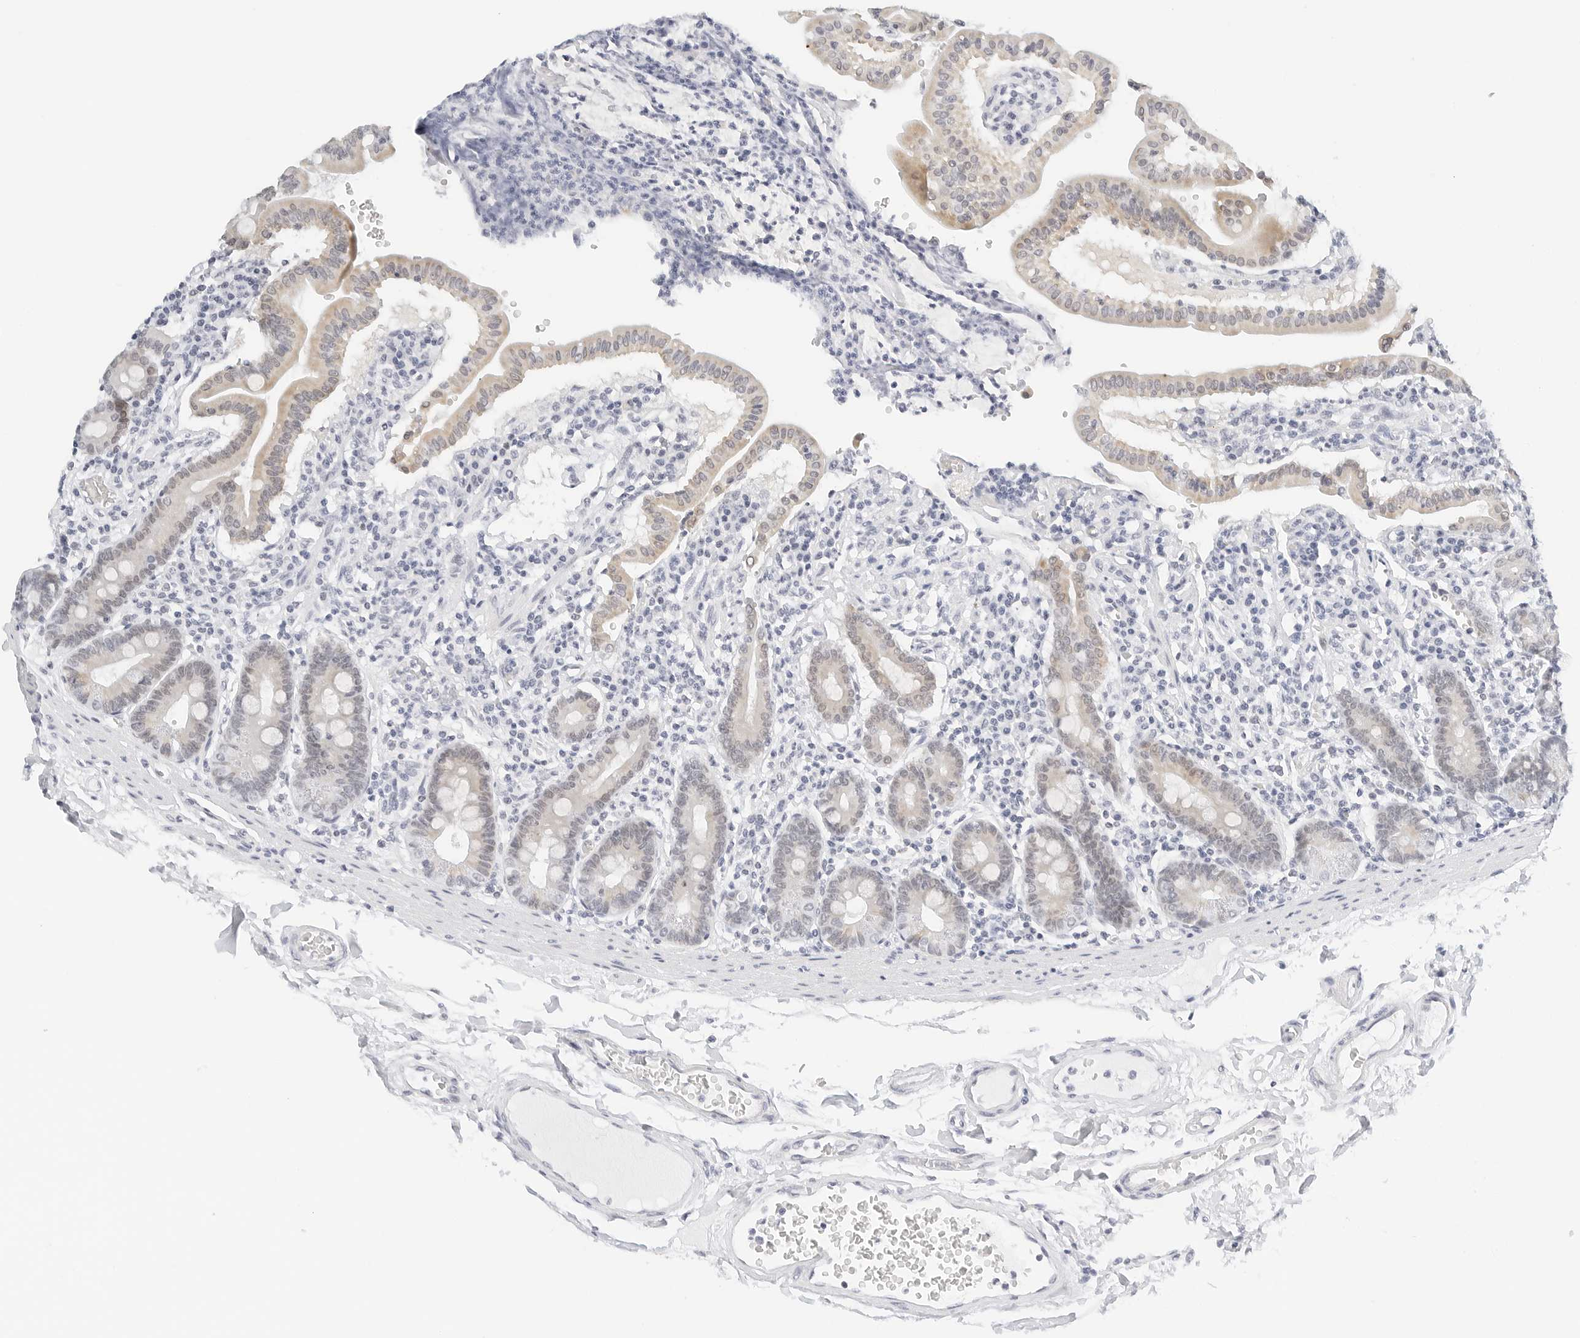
{"staining": {"intensity": "weak", "quantity": "<25%", "location": "cytoplasmic/membranous,nuclear"}, "tissue": "duodenum", "cell_type": "Glandular cells", "image_type": "normal", "snomed": [{"axis": "morphology", "description": "Normal tissue, NOS"}, {"axis": "morphology", "description": "Adenocarcinoma, NOS"}, {"axis": "topography", "description": "Pancreas"}, {"axis": "topography", "description": "Duodenum"}], "caption": "Duodenum was stained to show a protein in brown. There is no significant expression in glandular cells. The staining is performed using DAB (3,3'-diaminobenzidine) brown chromogen with nuclei counter-stained in using hematoxylin.", "gene": "CD22", "patient": {"sex": "male", "age": 50}}